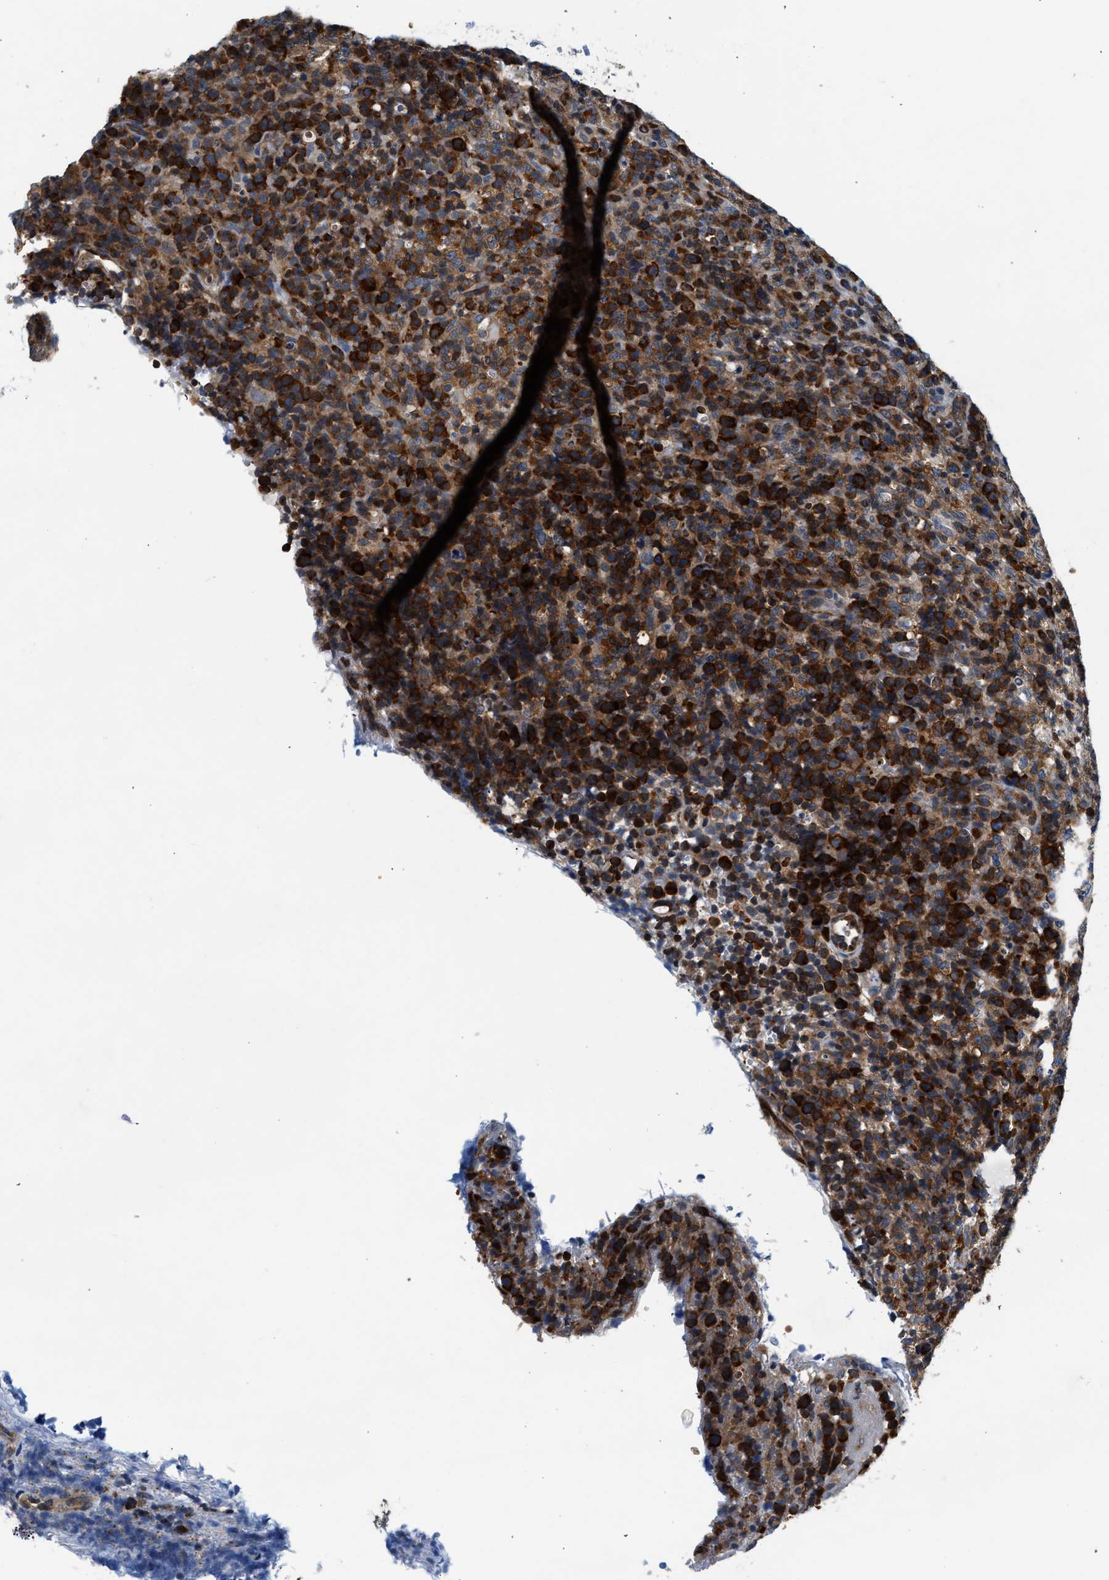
{"staining": {"intensity": "strong", "quantity": ">75%", "location": "cytoplasmic/membranous"}, "tissue": "lymphoma", "cell_type": "Tumor cells", "image_type": "cancer", "snomed": [{"axis": "morphology", "description": "Malignant lymphoma, non-Hodgkin's type, High grade"}, {"axis": "topography", "description": "Lymph node"}], "caption": "The micrograph exhibits staining of high-grade malignant lymphoma, non-Hodgkin's type, revealing strong cytoplasmic/membranous protein positivity (brown color) within tumor cells. The staining is performed using DAB brown chromogen to label protein expression. The nuclei are counter-stained blue using hematoxylin.", "gene": "PA2G4", "patient": {"sex": "female", "age": 76}}